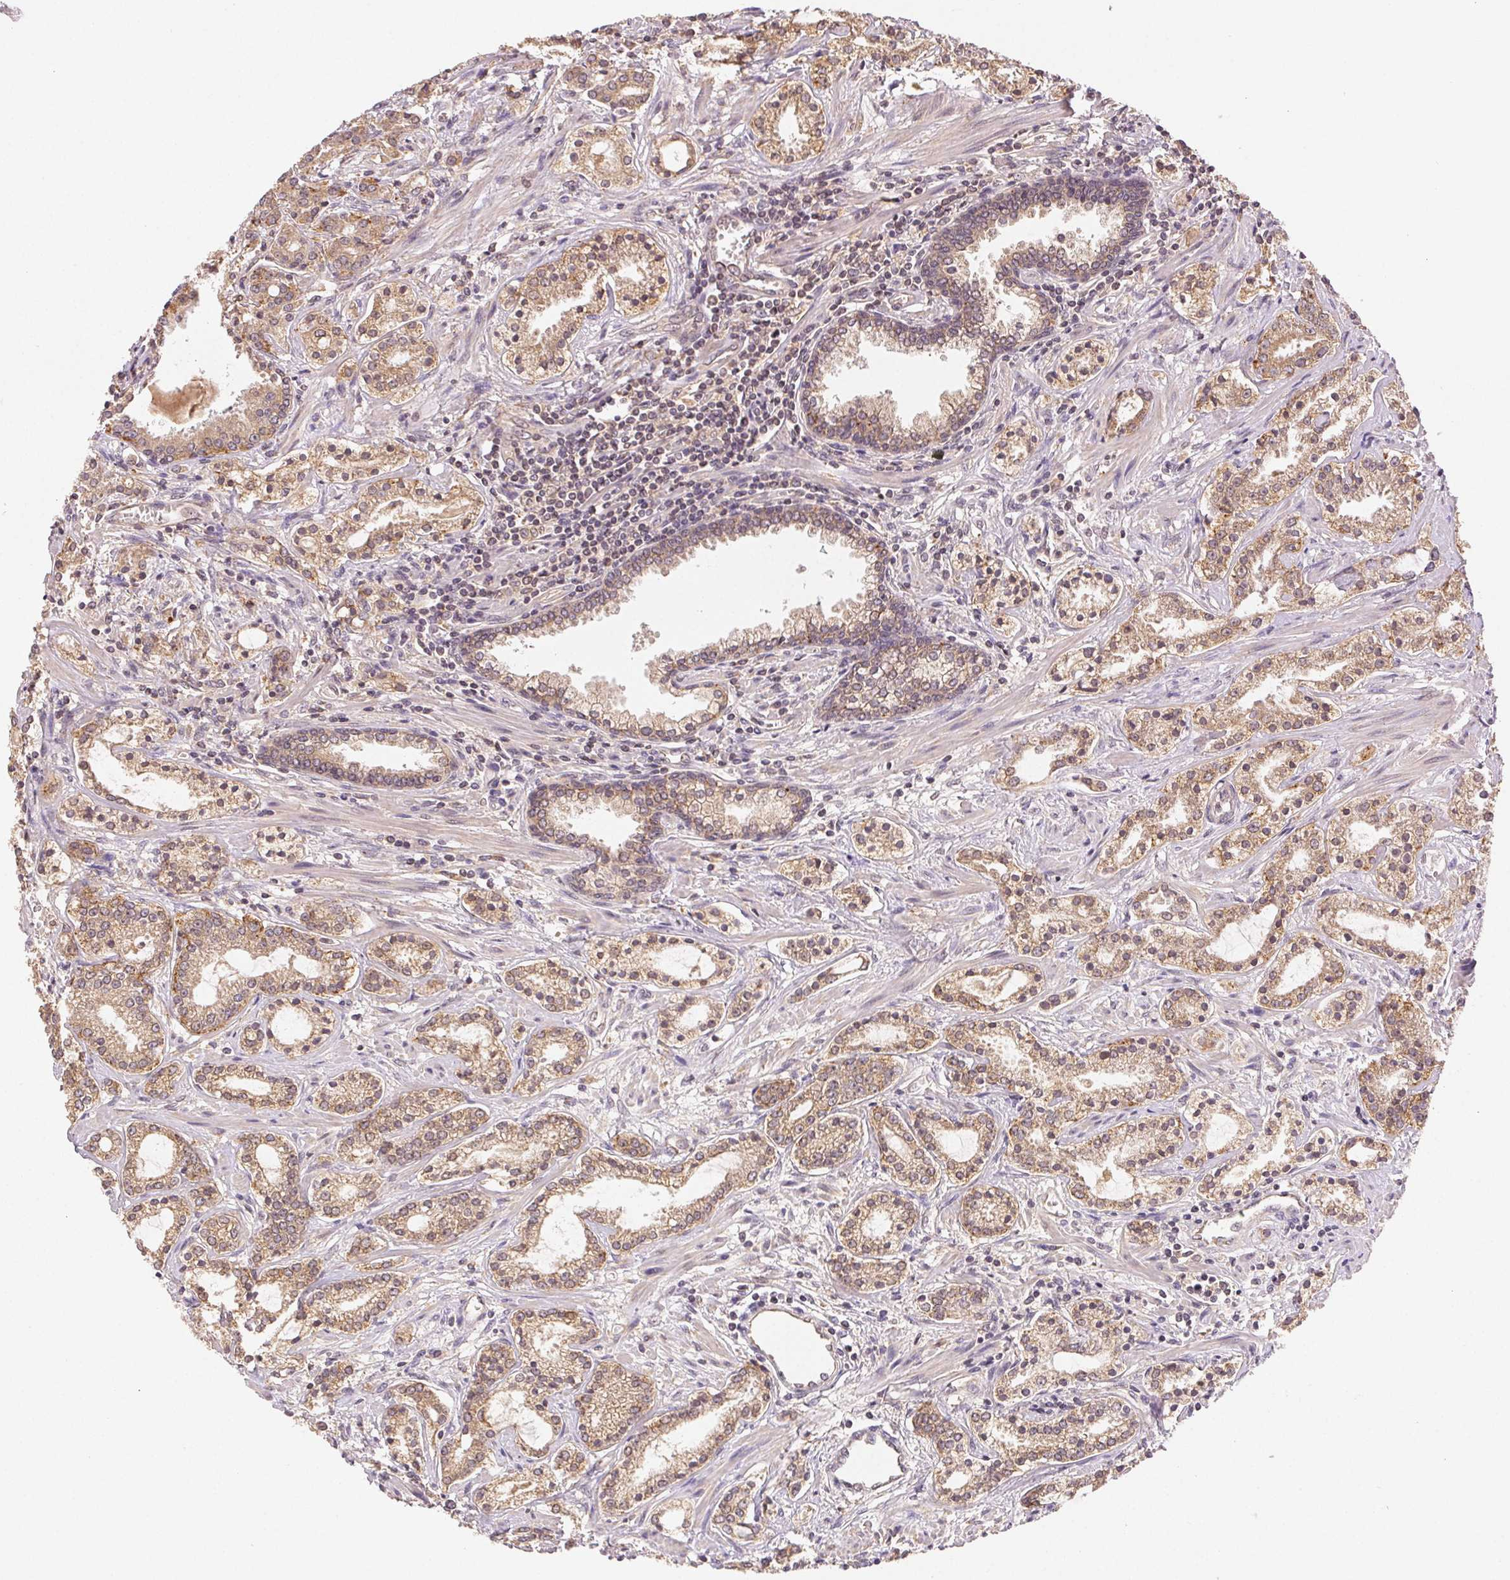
{"staining": {"intensity": "moderate", "quantity": ">75%", "location": "cytoplasmic/membranous"}, "tissue": "prostate cancer", "cell_type": "Tumor cells", "image_type": "cancer", "snomed": [{"axis": "morphology", "description": "Adenocarcinoma, Medium grade"}, {"axis": "topography", "description": "Prostate"}], "caption": "Protein positivity by immunohistochemistry displays moderate cytoplasmic/membranous expression in approximately >75% of tumor cells in prostate medium-grade adenocarcinoma.", "gene": "SEZ6L2", "patient": {"sex": "male", "age": 57}}